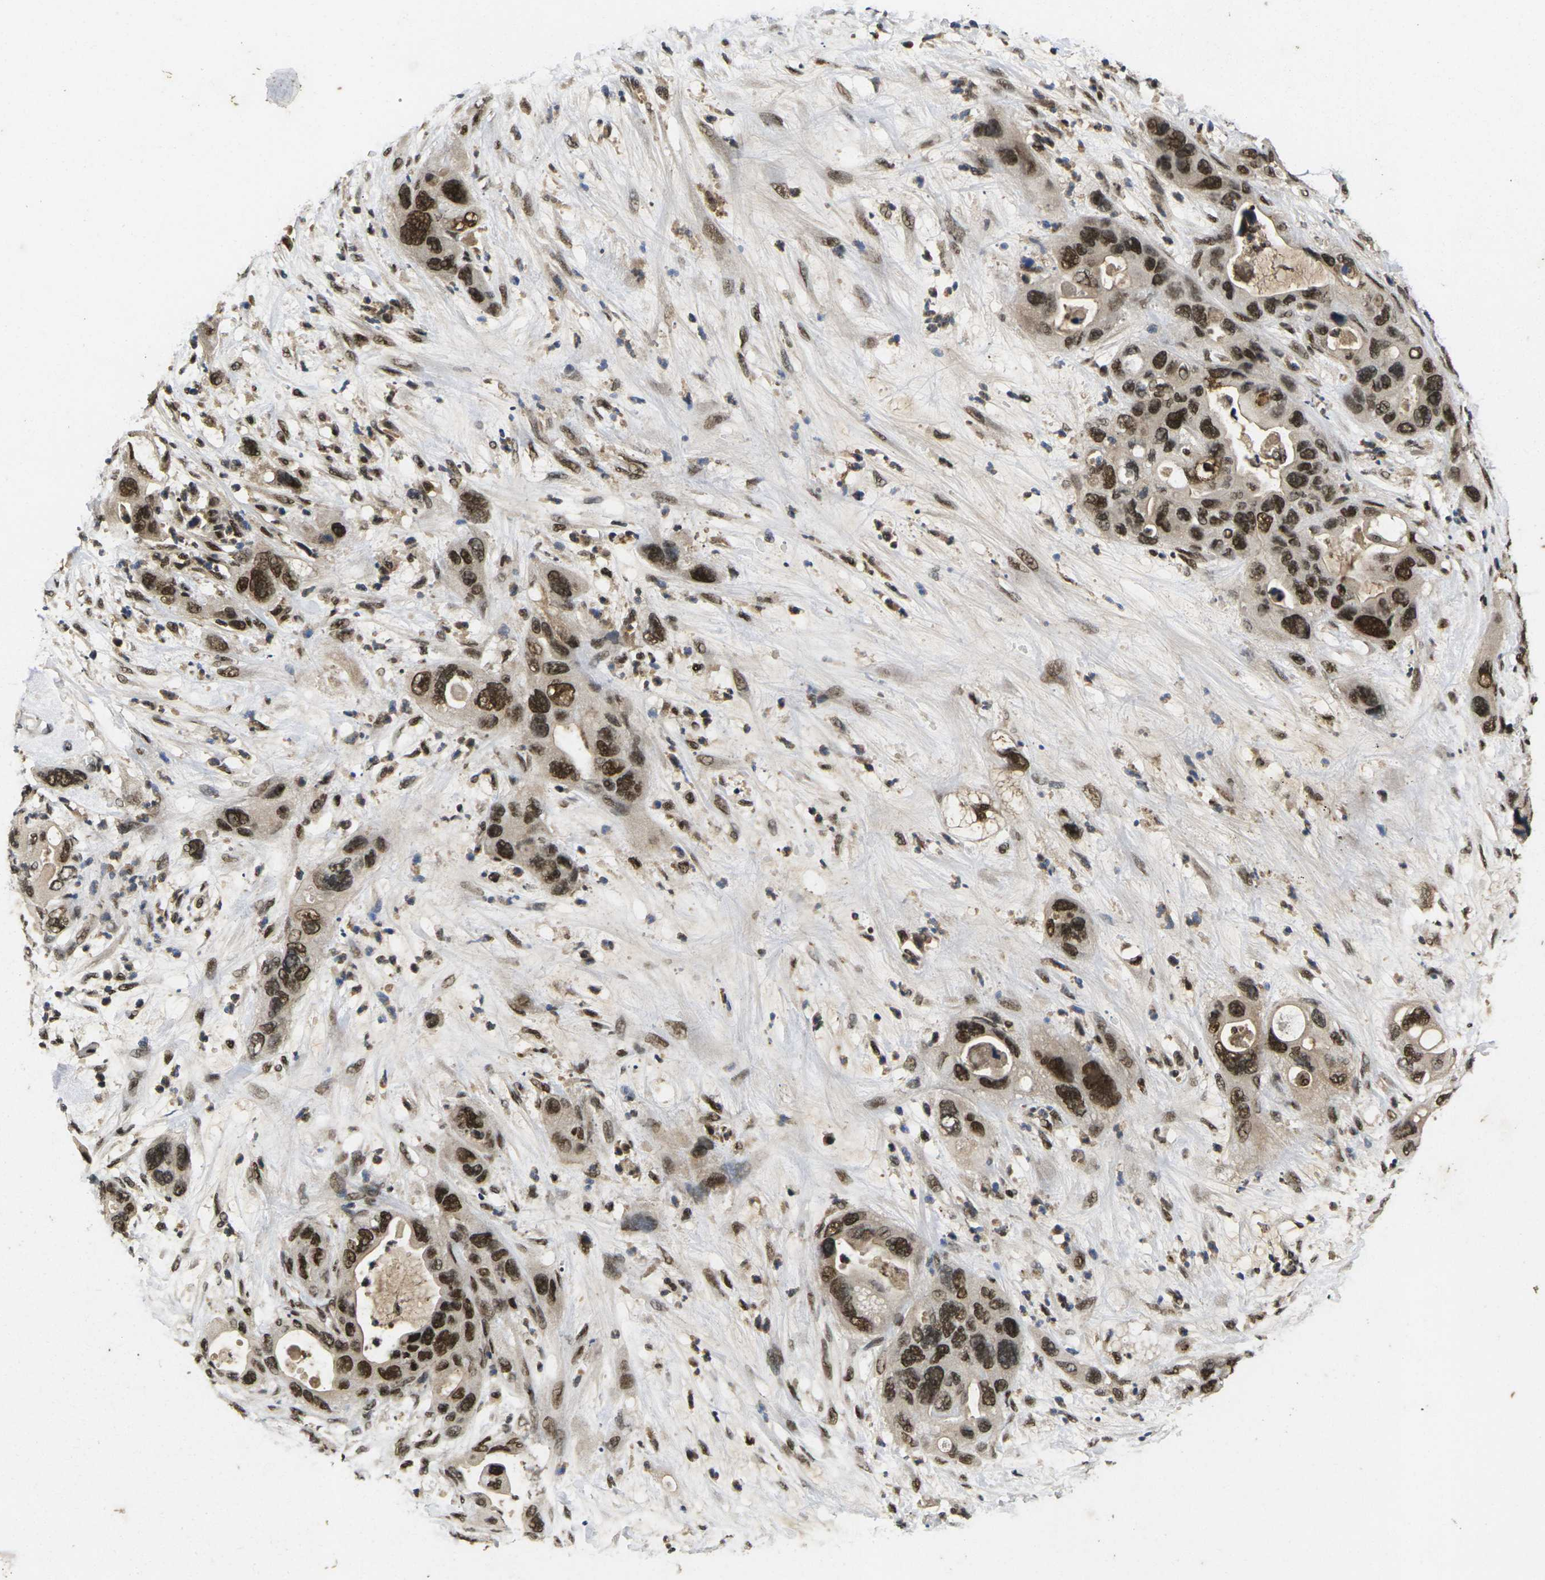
{"staining": {"intensity": "strong", "quantity": ">75%", "location": "nuclear"}, "tissue": "pancreatic cancer", "cell_type": "Tumor cells", "image_type": "cancer", "snomed": [{"axis": "morphology", "description": "Adenocarcinoma, NOS"}, {"axis": "topography", "description": "Pancreas"}], "caption": "A high-resolution photomicrograph shows immunohistochemistry staining of adenocarcinoma (pancreatic), which reveals strong nuclear expression in approximately >75% of tumor cells.", "gene": "GTF2E1", "patient": {"sex": "female", "age": 71}}